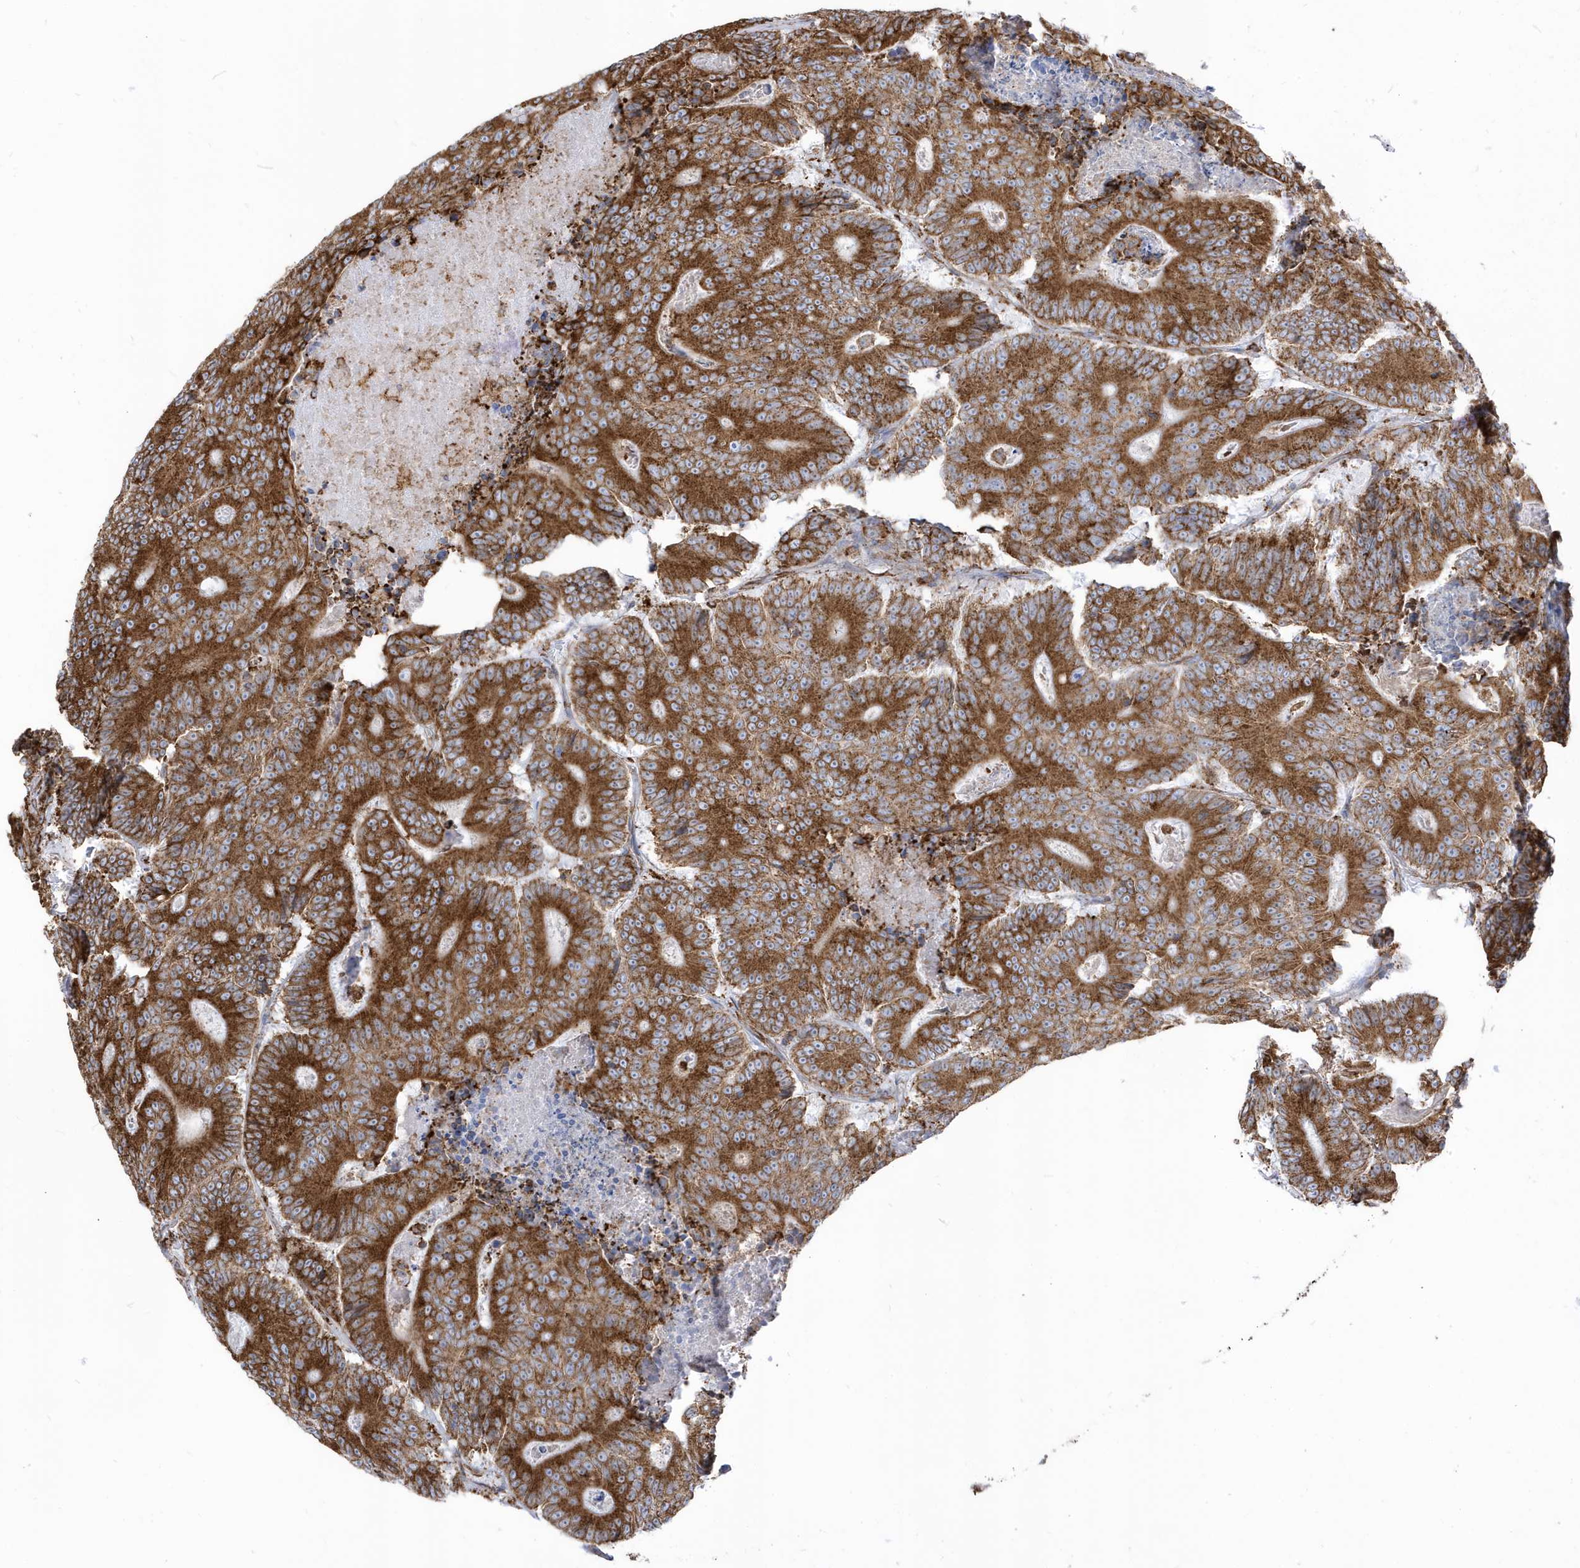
{"staining": {"intensity": "strong", "quantity": ">75%", "location": "cytoplasmic/membranous"}, "tissue": "colorectal cancer", "cell_type": "Tumor cells", "image_type": "cancer", "snomed": [{"axis": "morphology", "description": "Adenocarcinoma, NOS"}, {"axis": "topography", "description": "Colon"}], "caption": "Human adenocarcinoma (colorectal) stained with a brown dye demonstrates strong cytoplasmic/membranous positive positivity in about >75% of tumor cells.", "gene": "PDIA6", "patient": {"sex": "male", "age": 83}}